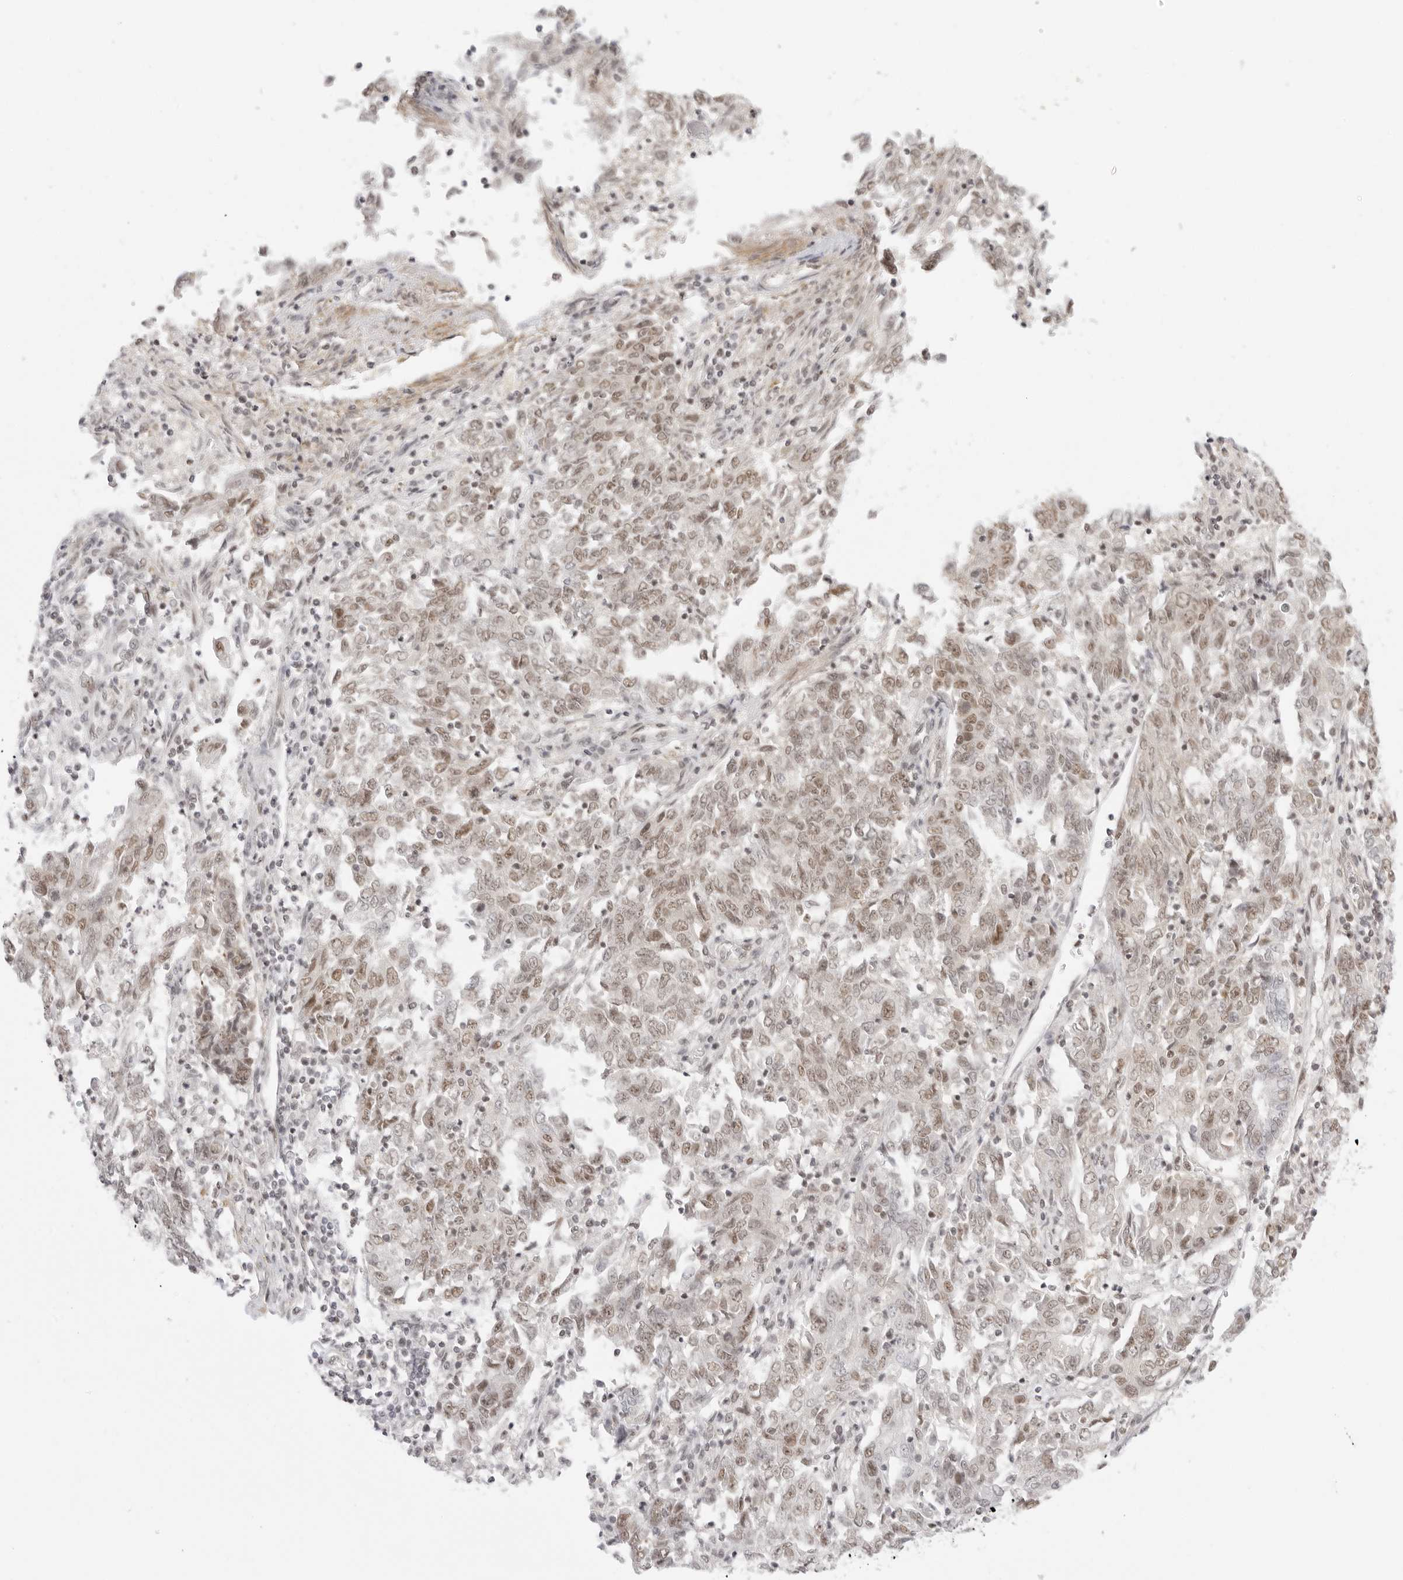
{"staining": {"intensity": "weak", "quantity": "25%-75%", "location": "nuclear"}, "tissue": "endometrial cancer", "cell_type": "Tumor cells", "image_type": "cancer", "snomed": [{"axis": "morphology", "description": "Adenocarcinoma, NOS"}, {"axis": "topography", "description": "Endometrium"}], "caption": "Immunohistochemistry image of human adenocarcinoma (endometrial) stained for a protein (brown), which displays low levels of weak nuclear positivity in about 25%-75% of tumor cells.", "gene": "TCIM", "patient": {"sex": "female", "age": 80}}